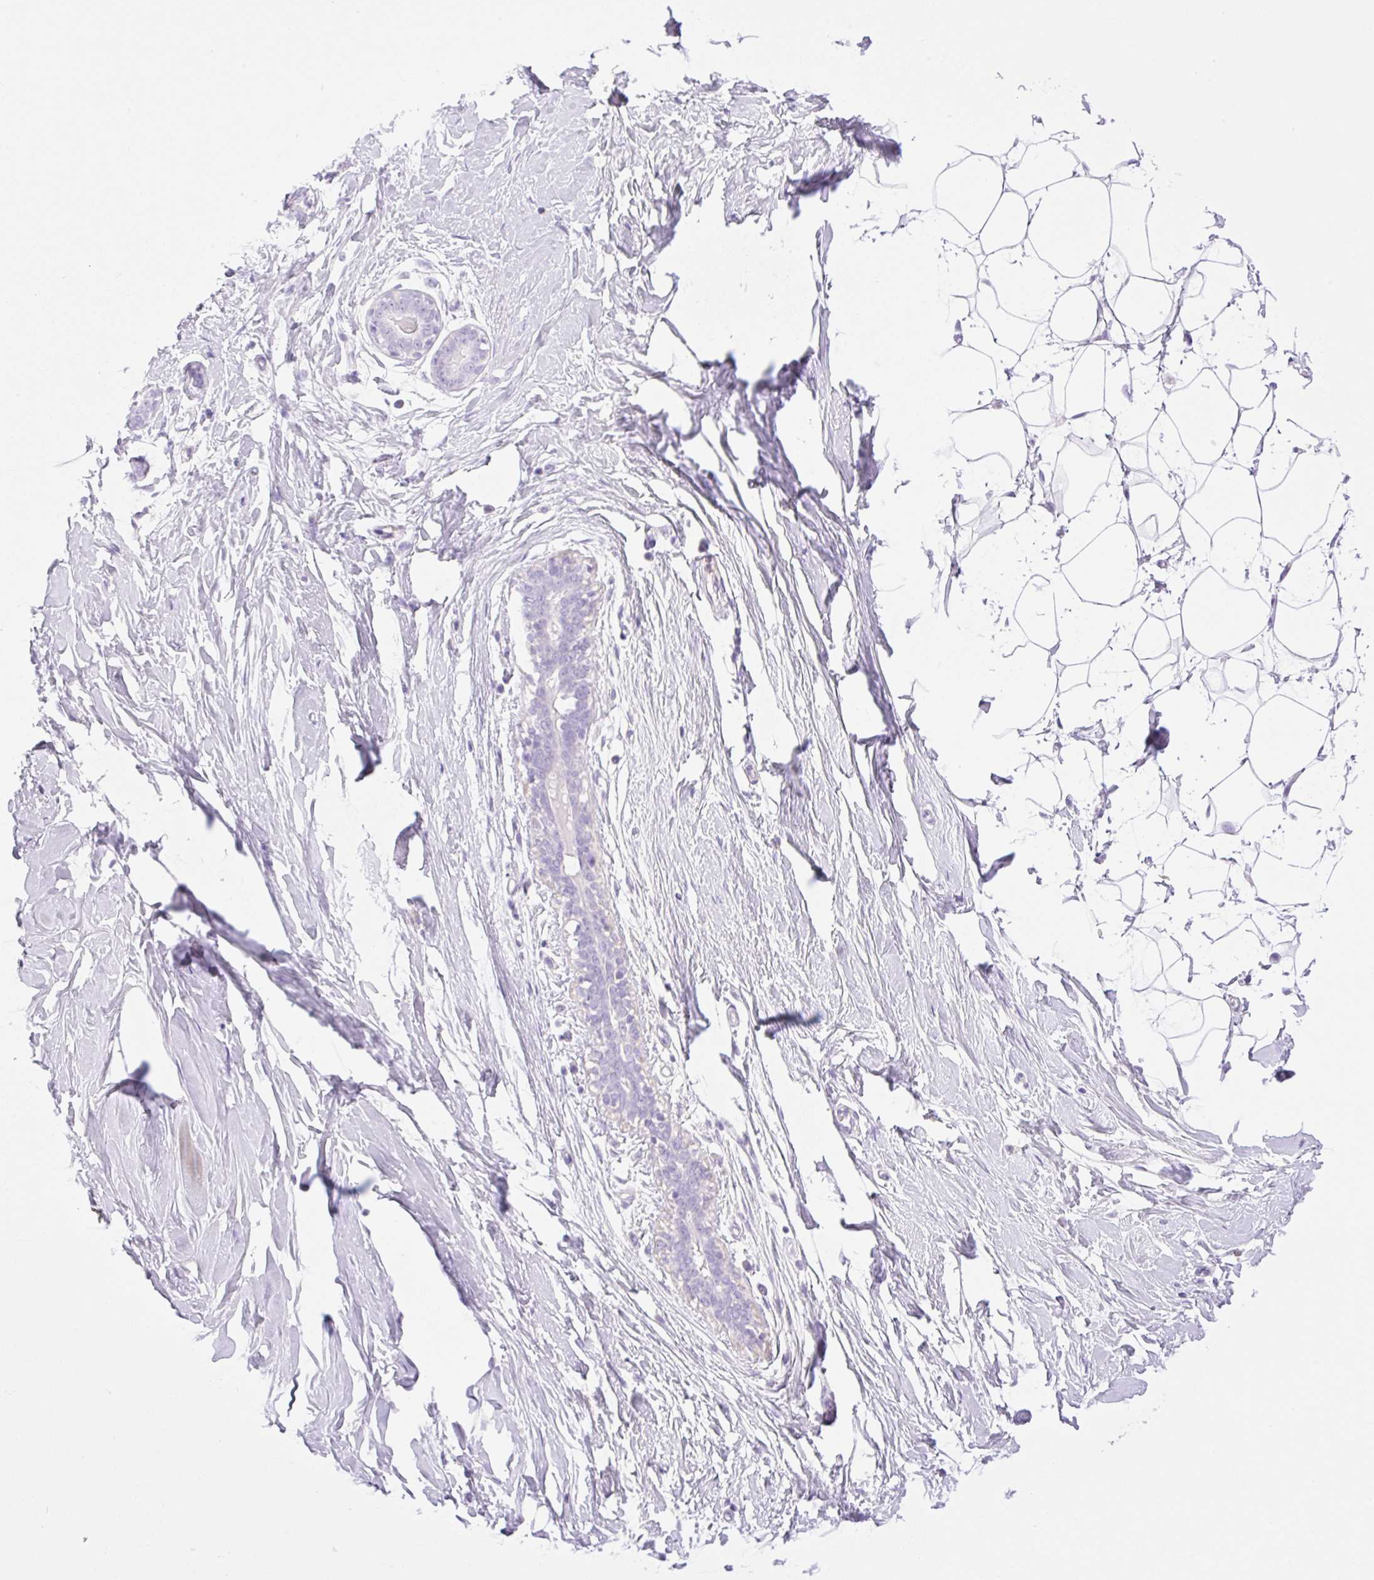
{"staining": {"intensity": "negative", "quantity": "none", "location": "none"}, "tissue": "breast", "cell_type": "Adipocytes", "image_type": "normal", "snomed": [{"axis": "morphology", "description": "Normal tissue, NOS"}, {"axis": "topography", "description": "Breast"}], "caption": "This histopathology image is of normal breast stained with immunohistochemistry to label a protein in brown with the nuclei are counter-stained blue. There is no expression in adipocytes.", "gene": "PALM3", "patient": {"sex": "female", "age": 27}}